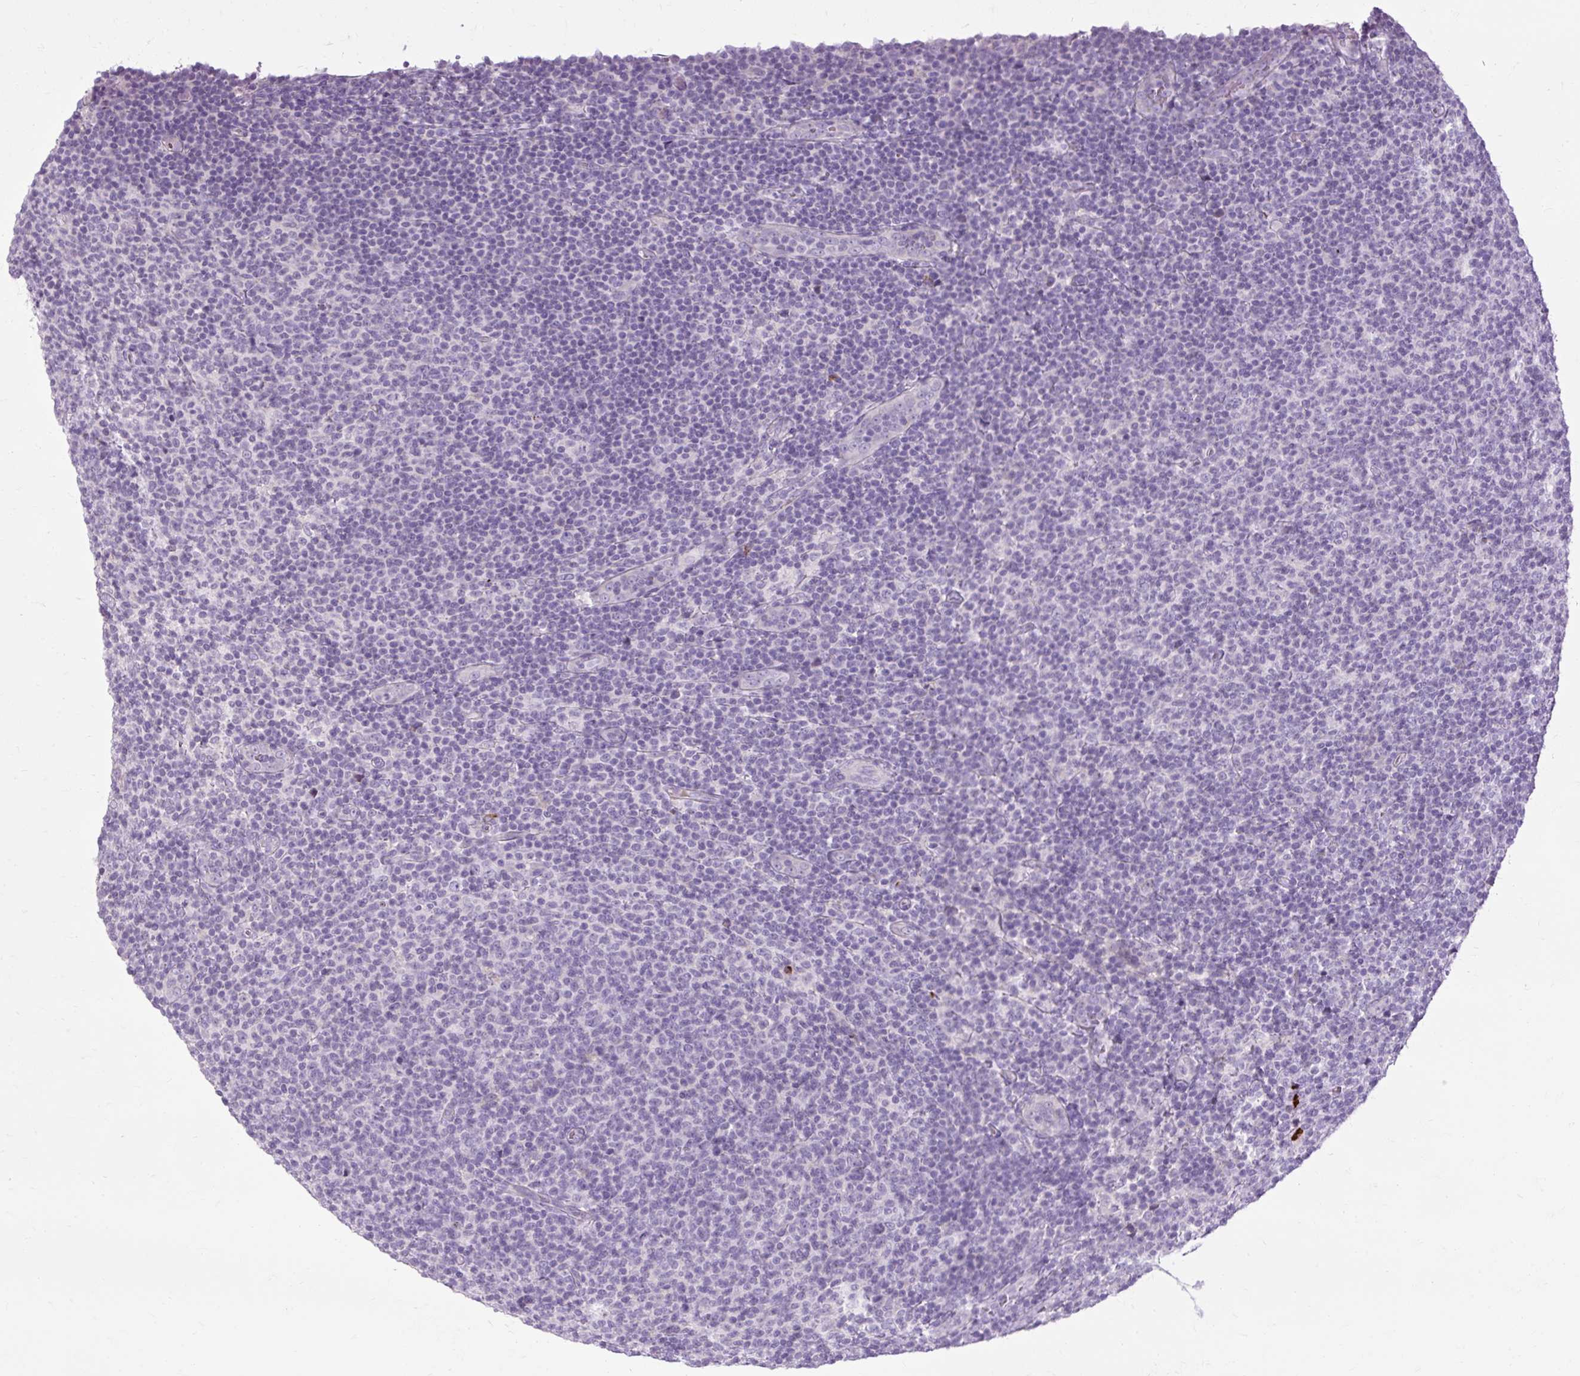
{"staining": {"intensity": "negative", "quantity": "none", "location": "none"}, "tissue": "lymphoma", "cell_type": "Tumor cells", "image_type": "cancer", "snomed": [{"axis": "morphology", "description": "Malignant lymphoma, non-Hodgkin's type, Low grade"}, {"axis": "topography", "description": "Lymph node"}], "caption": "DAB (3,3'-diaminobenzidine) immunohistochemical staining of lymphoma displays no significant positivity in tumor cells.", "gene": "ARRDC2", "patient": {"sex": "male", "age": 66}}